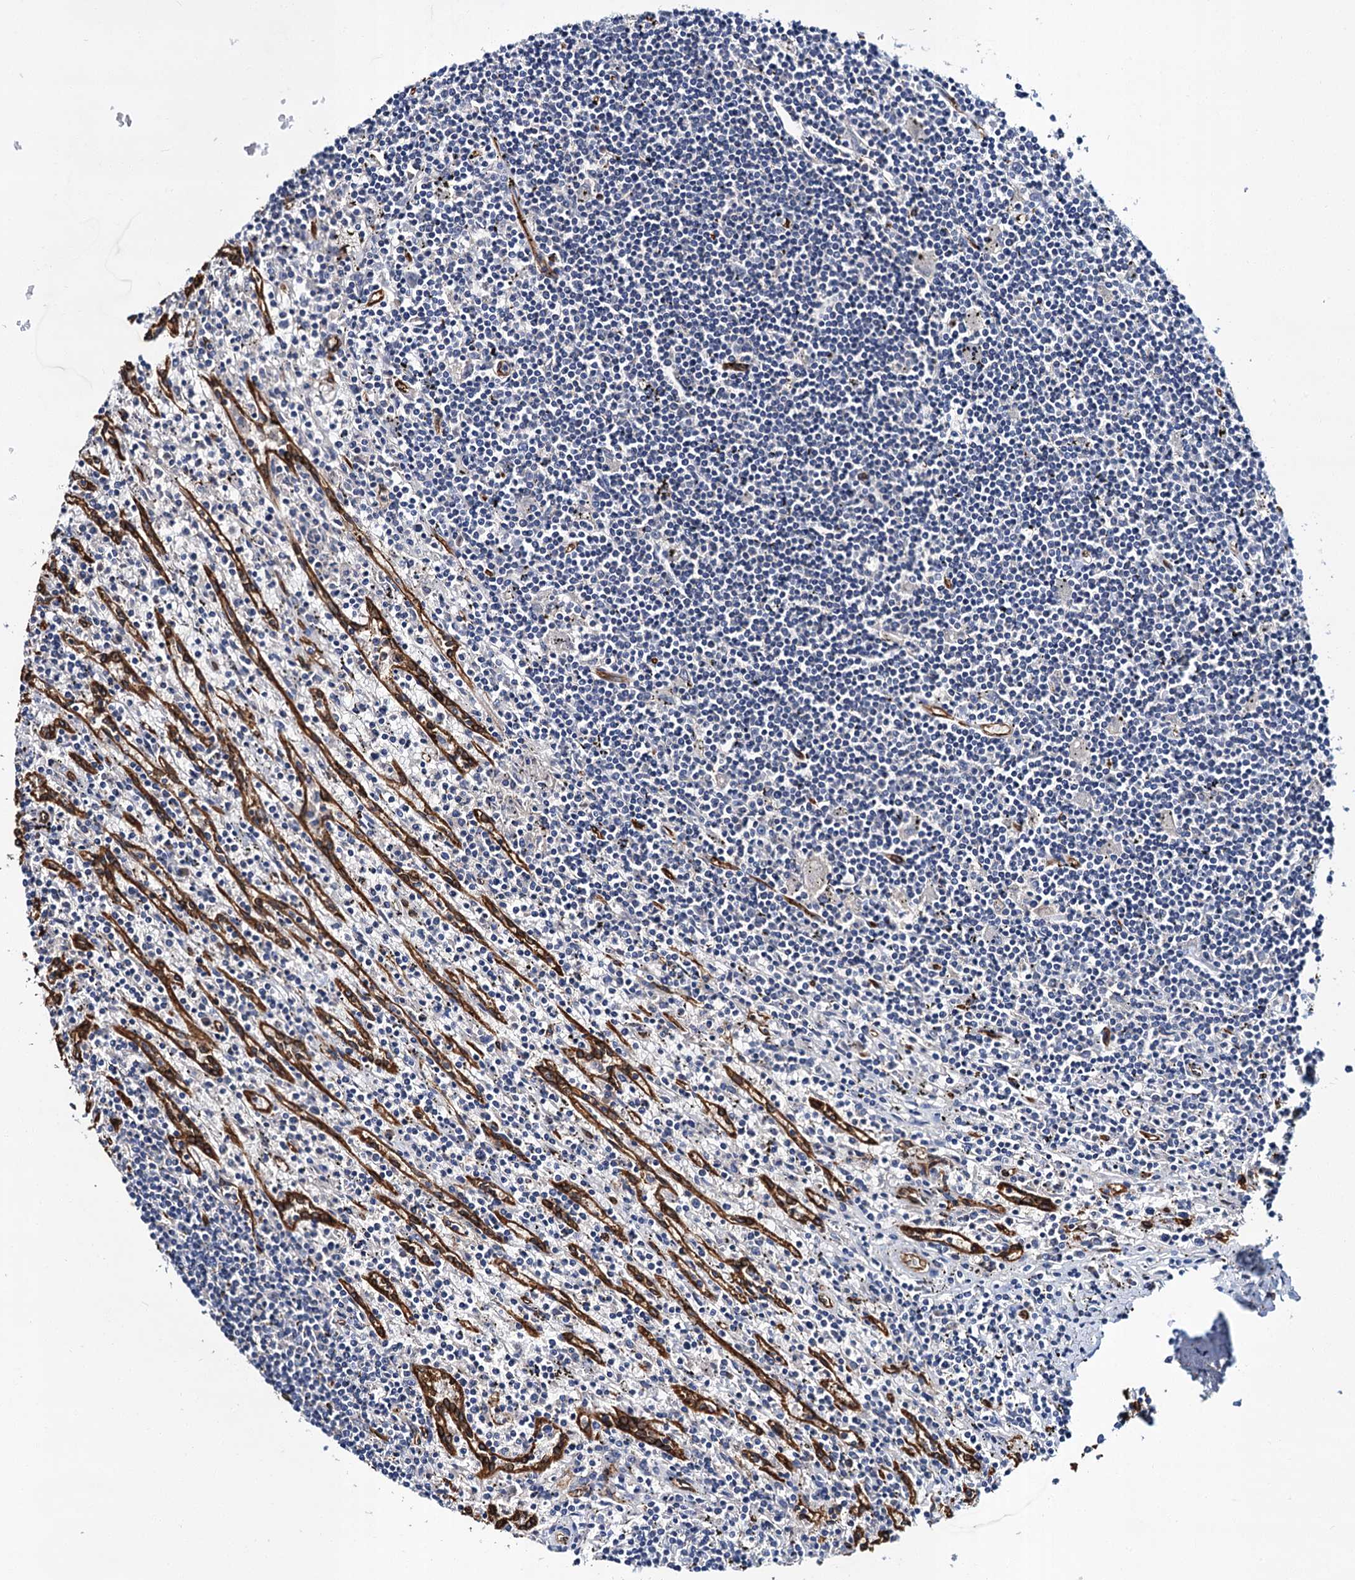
{"staining": {"intensity": "negative", "quantity": "none", "location": "none"}, "tissue": "lymphoma", "cell_type": "Tumor cells", "image_type": "cancer", "snomed": [{"axis": "morphology", "description": "Malignant lymphoma, non-Hodgkin's type, Low grade"}, {"axis": "topography", "description": "Spleen"}], "caption": "DAB (3,3'-diaminobenzidine) immunohistochemical staining of lymphoma shows no significant staining in tumor cells. The staining was performed using DAB (3,3'-diaminobenzidine) to visualize the protein expression in brown, while the nuclei were stained in blue with hematoxylin (Magnification: 20x).", "gene": "CACNA1C", "patient": {"sex": "male", "age": 76}}